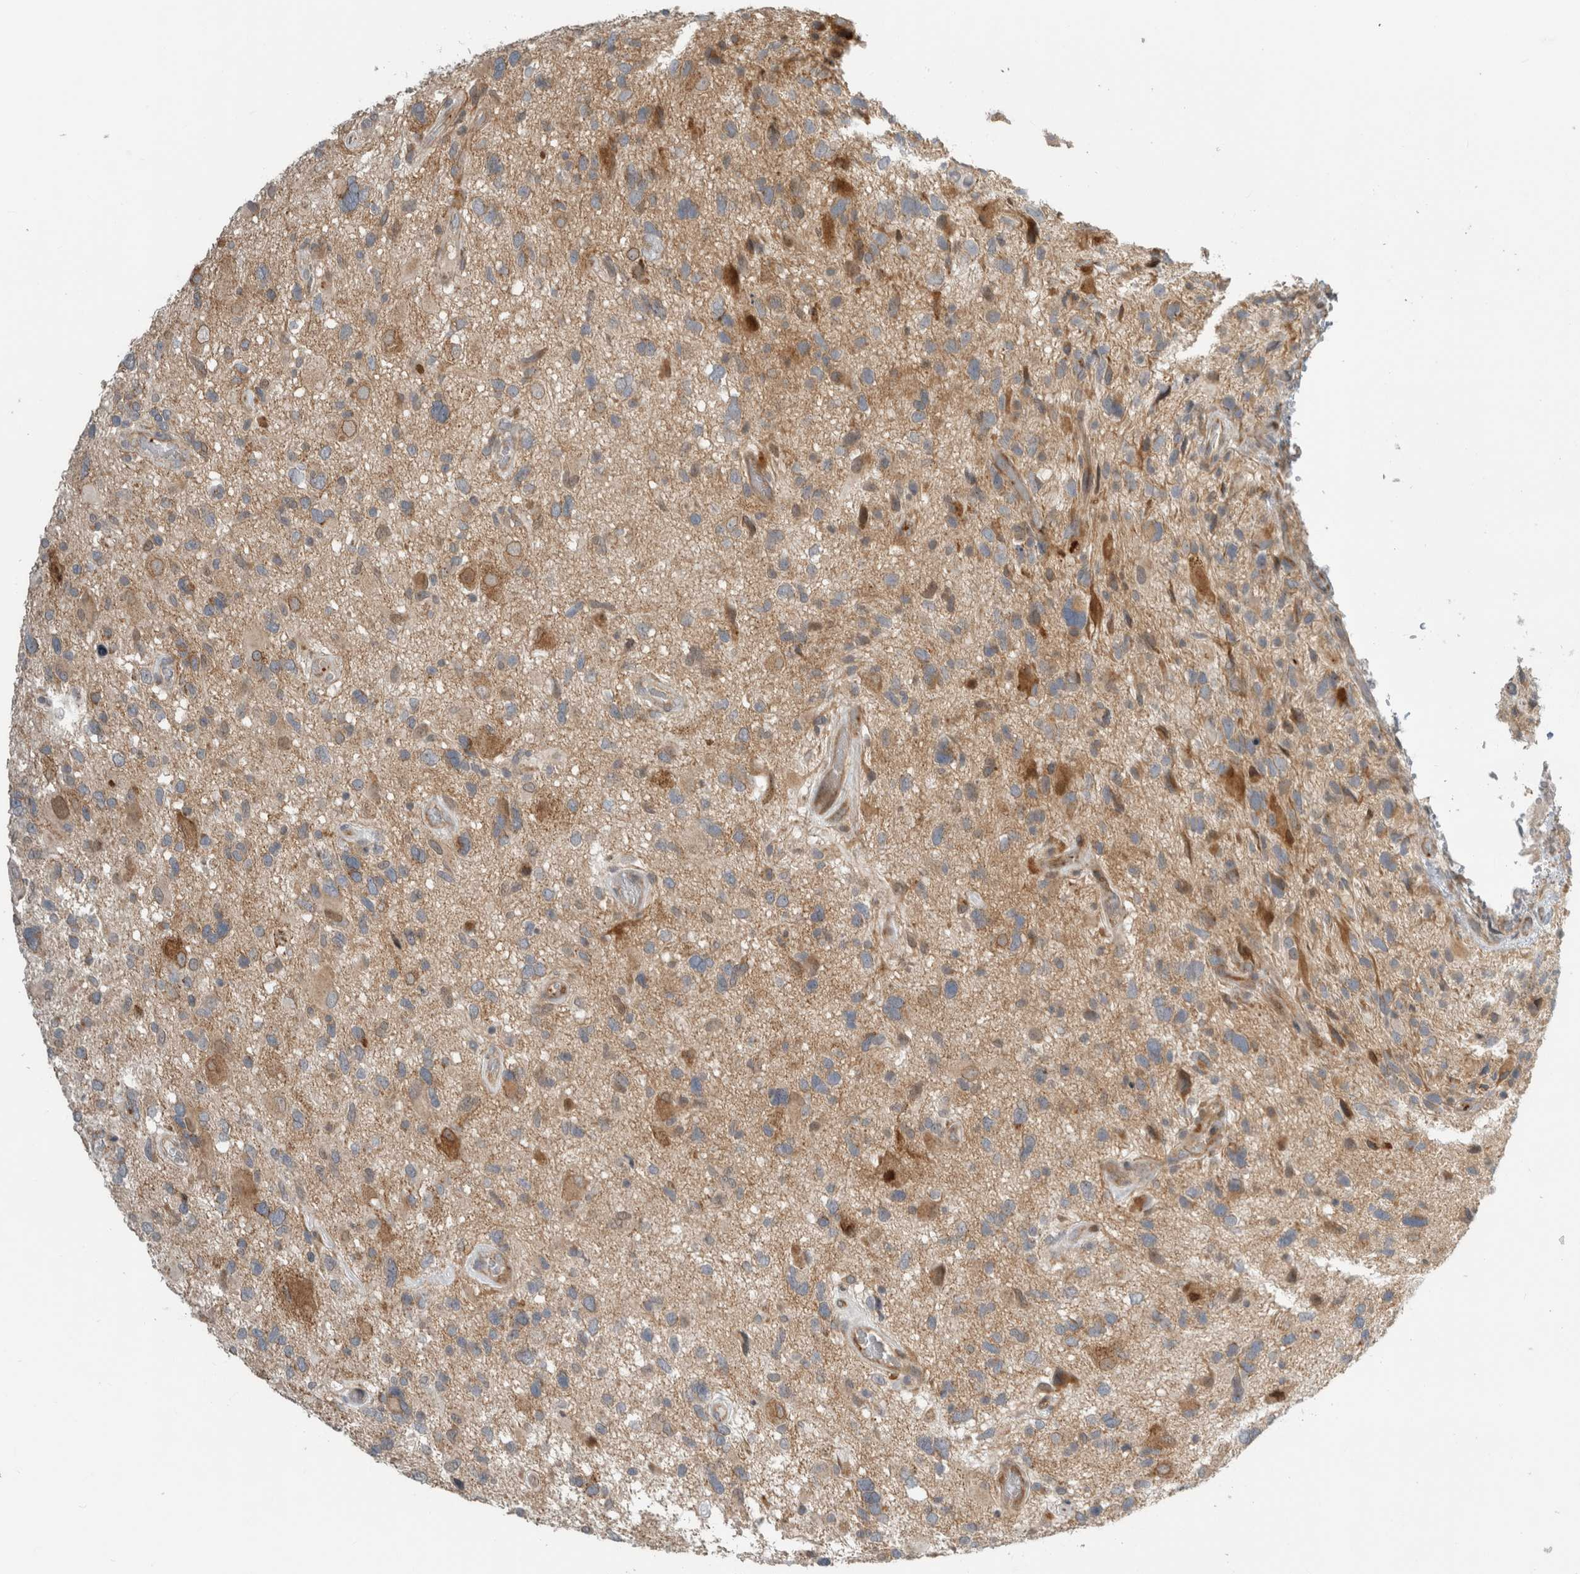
{"staining": {"intensity": "moderate", "quantity": "<25%", "location": "cytoplasmic/membranous"}, "tissue": "glioma", "cell_type": "Tumor cells", "image_type": "cancer", "snomed": [{"axis": "morphology", "description": "Glioma, malignant, High grade"}, {"axis": "topography", "description": "Brain"}], "caption": "This is a histology image of immunohistochemistry staining of glioma, which shows moderate positivity in the cytoplasmic/membranous of tumor cells.", "gene": "KPNA5", "patient": {"sex": "male", "age": 33}}